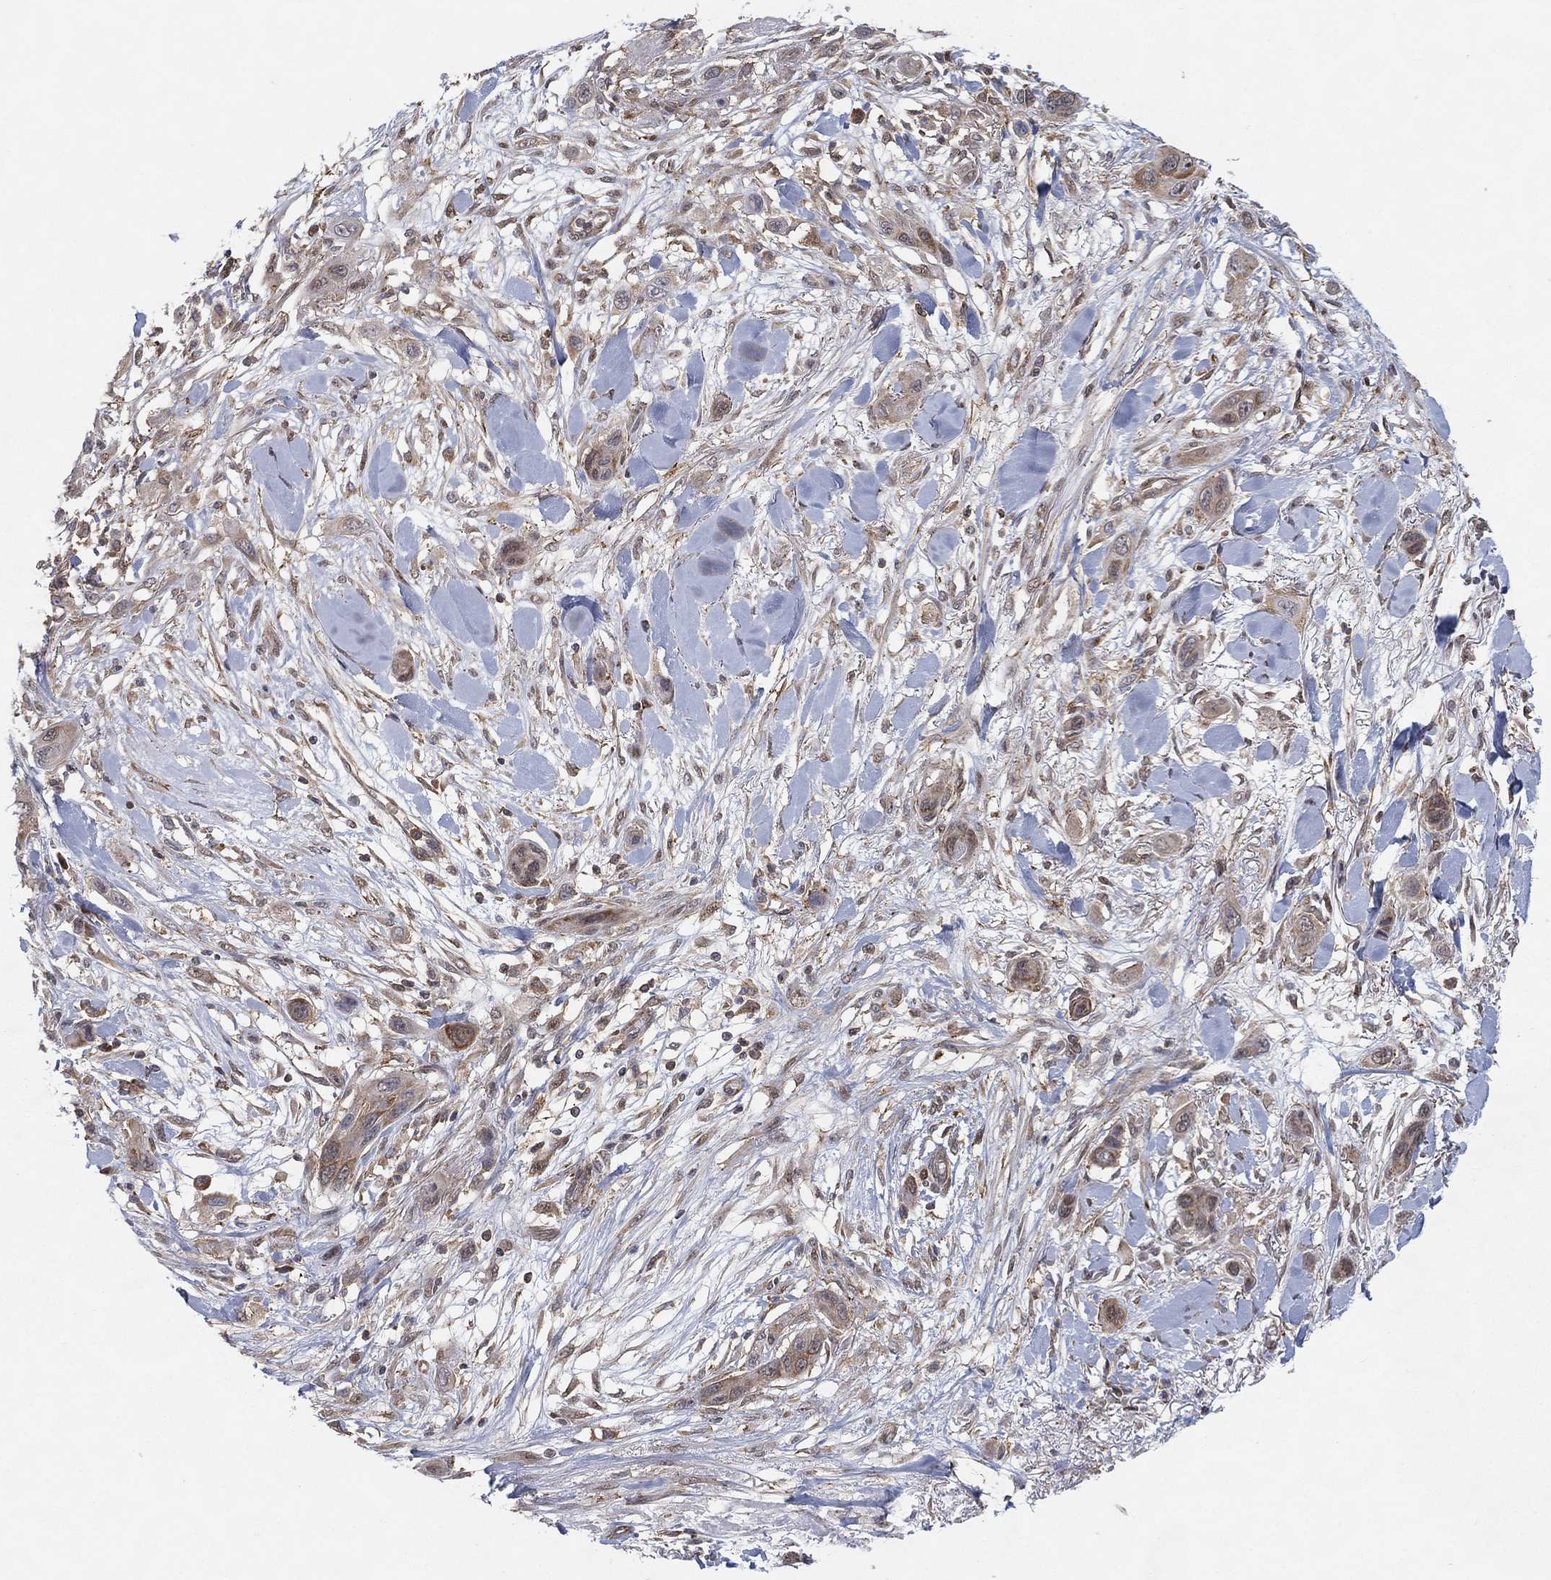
{"staining": {"intensity": "moderate", "quantity": "25%-75%", "location": "cytoplasmic/membranous"}, "tissue": "skin cancer", "cell_type": "Tumor cells", "image_type": "cancer", "snomed": [{"axis": "morphology", "description": "Squamous cell carcinoma, NOS"}, {"axis": "topography", "description": "Skin"}], "caption": "About 25%-75% of tumor cells in human skin cancer (squamous cell carcinoma) show moderate cytoplasmic/membranous protein expression as visualized by brown immunohistochemical staining.", "gene": "TMTC4", "patient": {"sex": "male", "age": 79}}